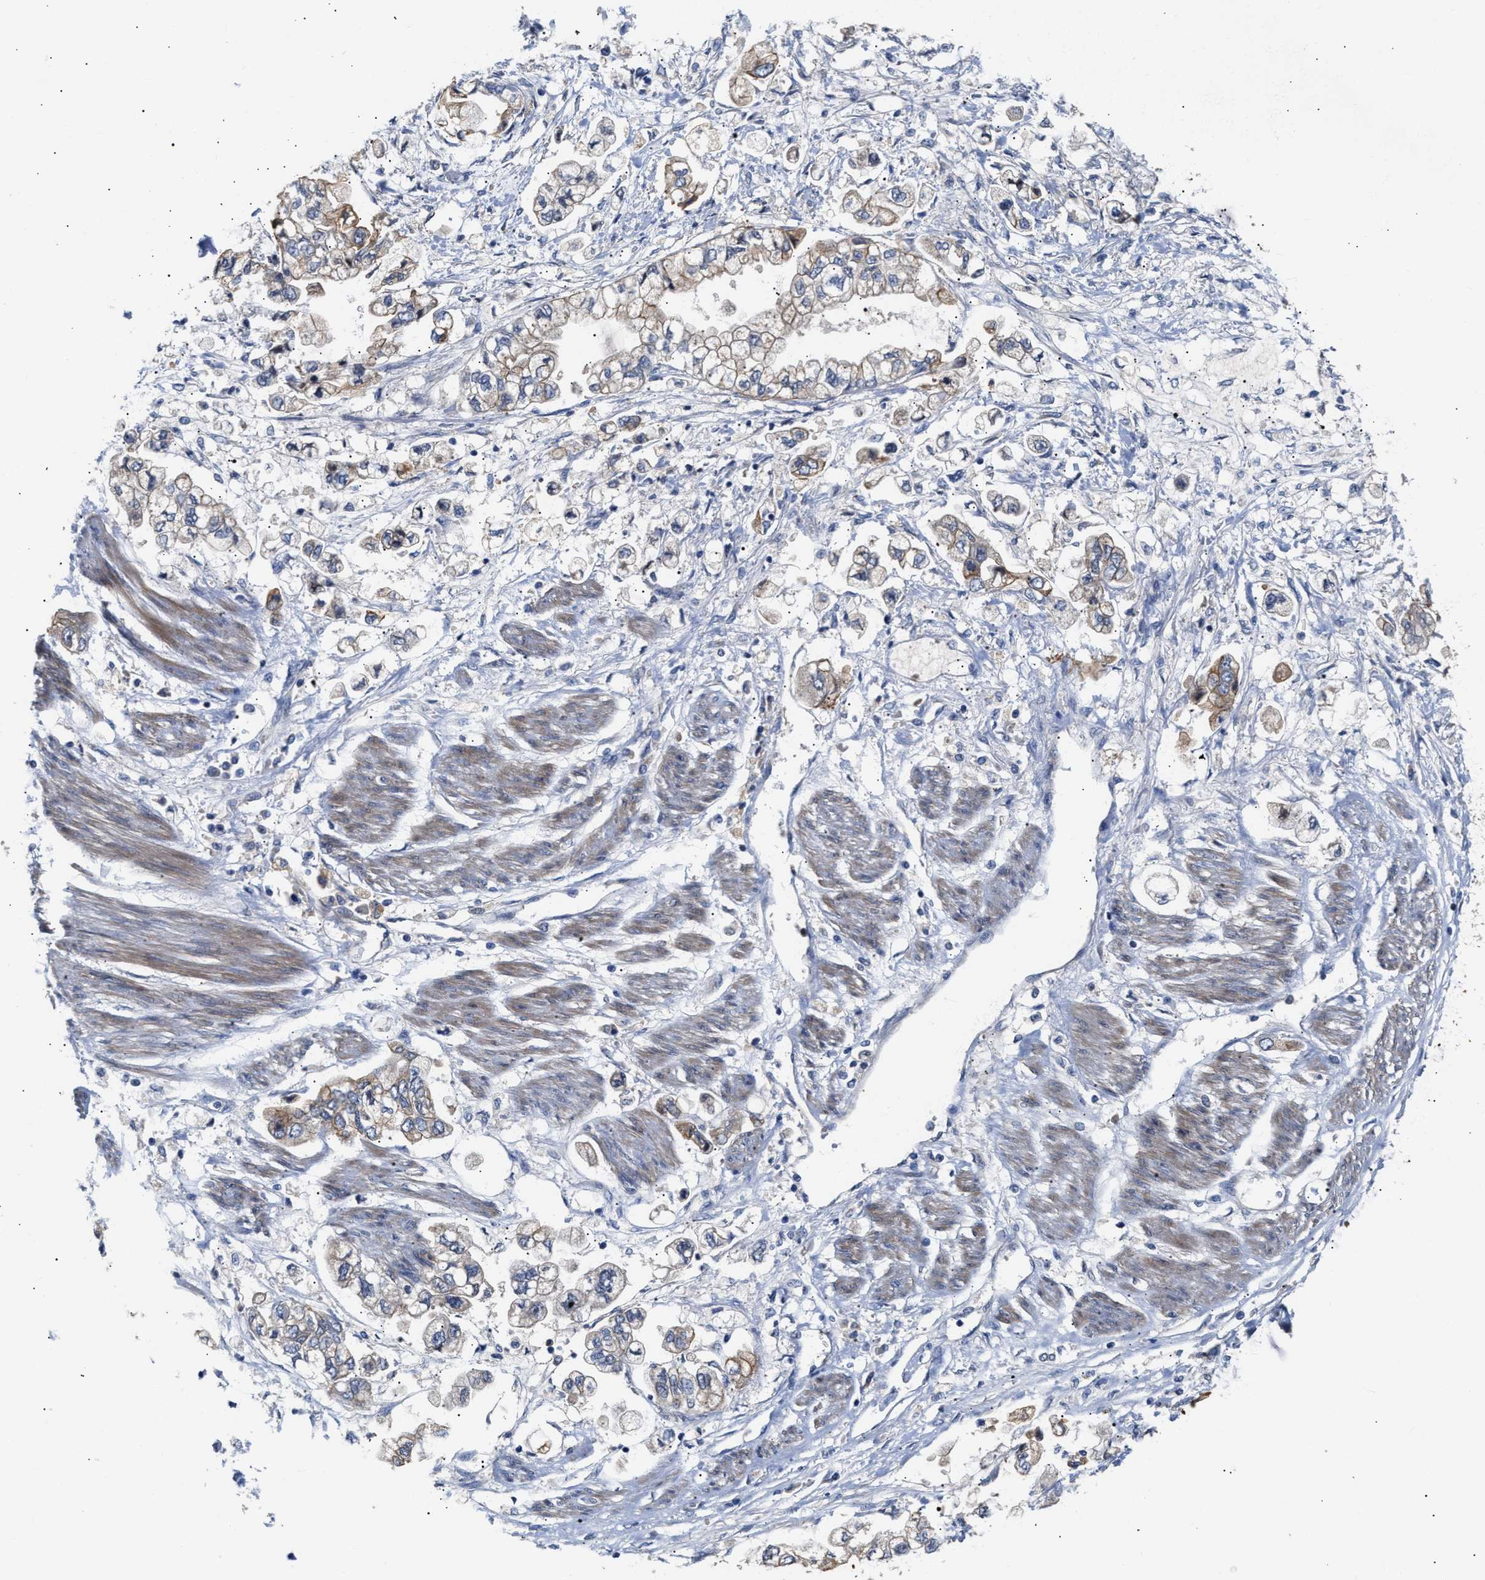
{"staining": {"intensity": "weak", "quantity": "25%-75%", "location": "cytoplasmic/membranous"}, "tissue": "stomach cancer", "cell_type": "Tumor cells", "image_type": "cancer", "snomed": [{"axis": "morphology", "description": "Normal tissue, NOS"}, {"axis": "morphology", "description": "Adenocarcinoma, NOS"}, {"axis": "topography", "description": "Stomach"}], "caption": "Brown immunohistochemical staining in human stomach cancer shows weak cytoplasmic/membranous staining in approximately 25%-75% of tumor cells. The protein is shown in brown color, while the nuclei are stained blue.", "gene": "CCDC146", "patient": {"sex": "male", "age": 62}}